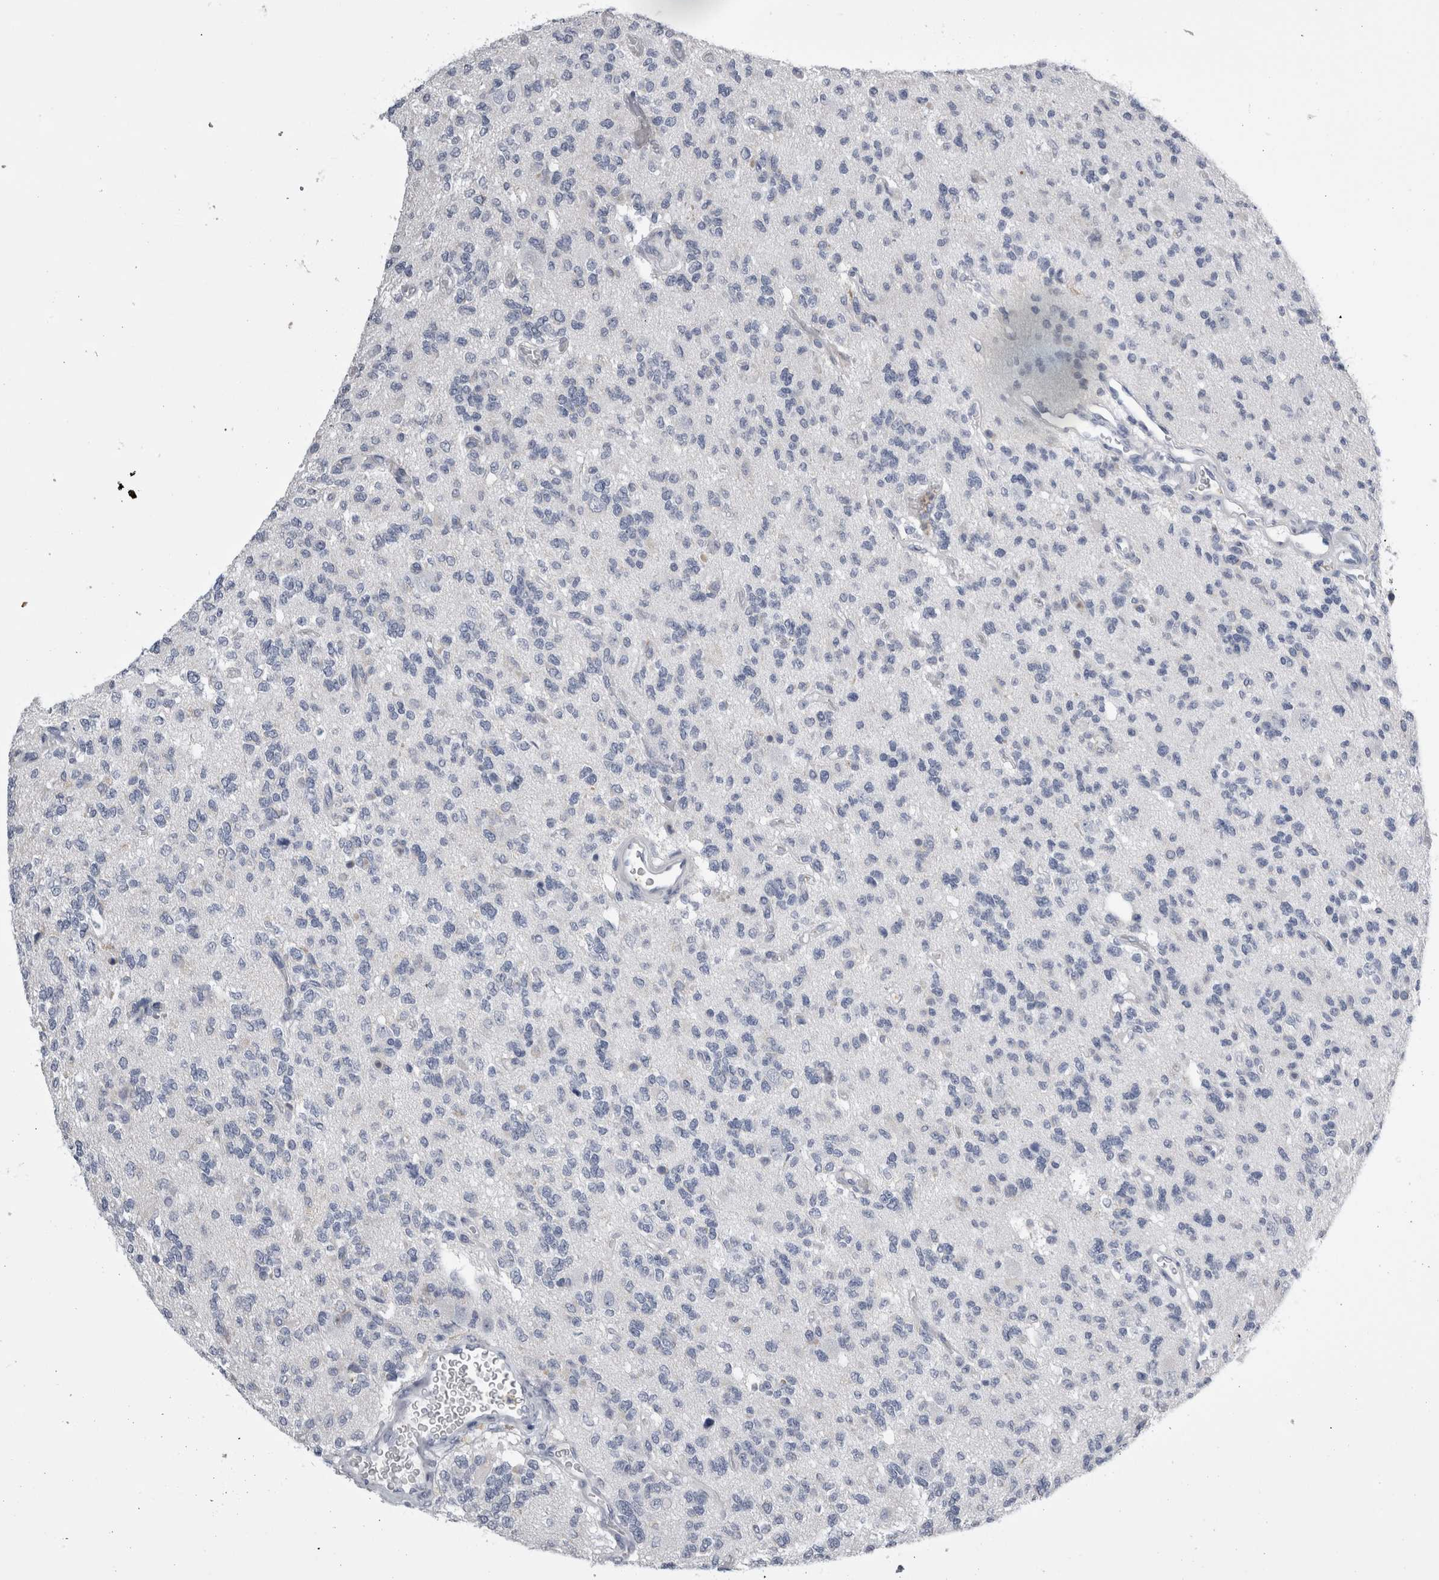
{"staining": {"intensity": "negative", "quantity": "none", "location": "none"}, "tissue": "glioma", "cell_type": "Tumor cells", "image_type": "cancer", "snomed": [{"axis": "morphology", "description": "Glioma, malignant, Low grade"}, {"axis": "topography", "description": "Brain"}], "caption": "This photomicrograph is of glioma stained with immunohistochemistry to label a protein in brown with the nuclei are counter-stained blue. There is no expression in tumor cells. The staining was performed using DAB (3,3'-diaminobenzidine) to visualize the protein expression in brown, while the nuclei were stained in blue with hematoxylin (Magnification: 20x).", "gene": "ALDH8A1", "patient": {"sex": "male", "age": 38}}